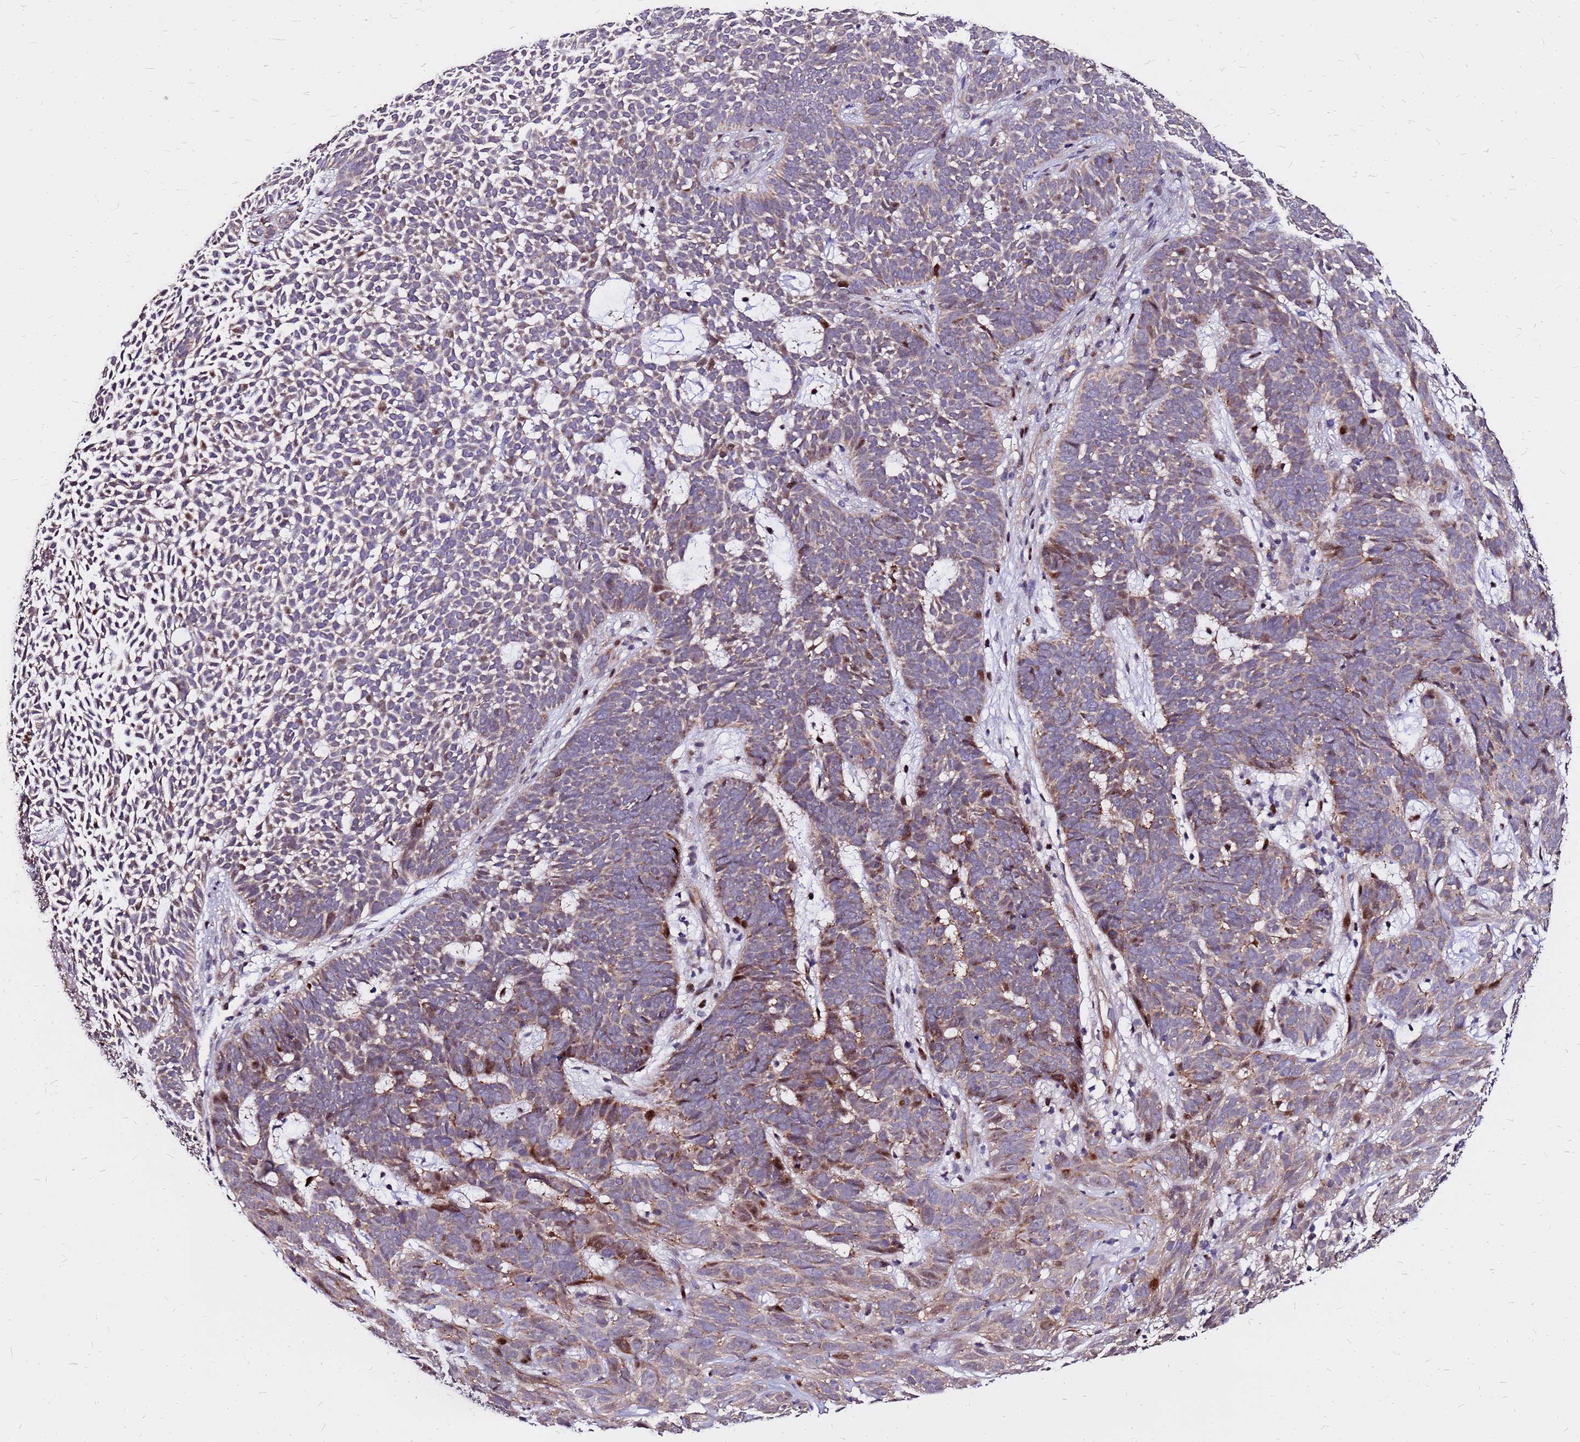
{"staining": {"intensity": "moderate", "quantity": "25%-75%", "location": "cytoplasmic/membranous"}, "tissue": "skin cancer", "cell_type": "Tumor cells", "image_type": "cancer", "snomed": [{"axis": "morphology", "description": "Basal cell carcinoma"}, {"axis": "topography", "description": "Skin"}], "caption": "Immunohistochemical staining of skin cancer (basal cell carcinoma) demonstrates moderate cytoplasmic/membranous protein expression in about 25%-75% of tumor cells. The staining was performed using DAB, with brown indicating positive protein expression. Nuclei are stained blue with hematoxylin.", "gene": "ARHGEF5", "patient": {"sex": "female", "age": 78}}